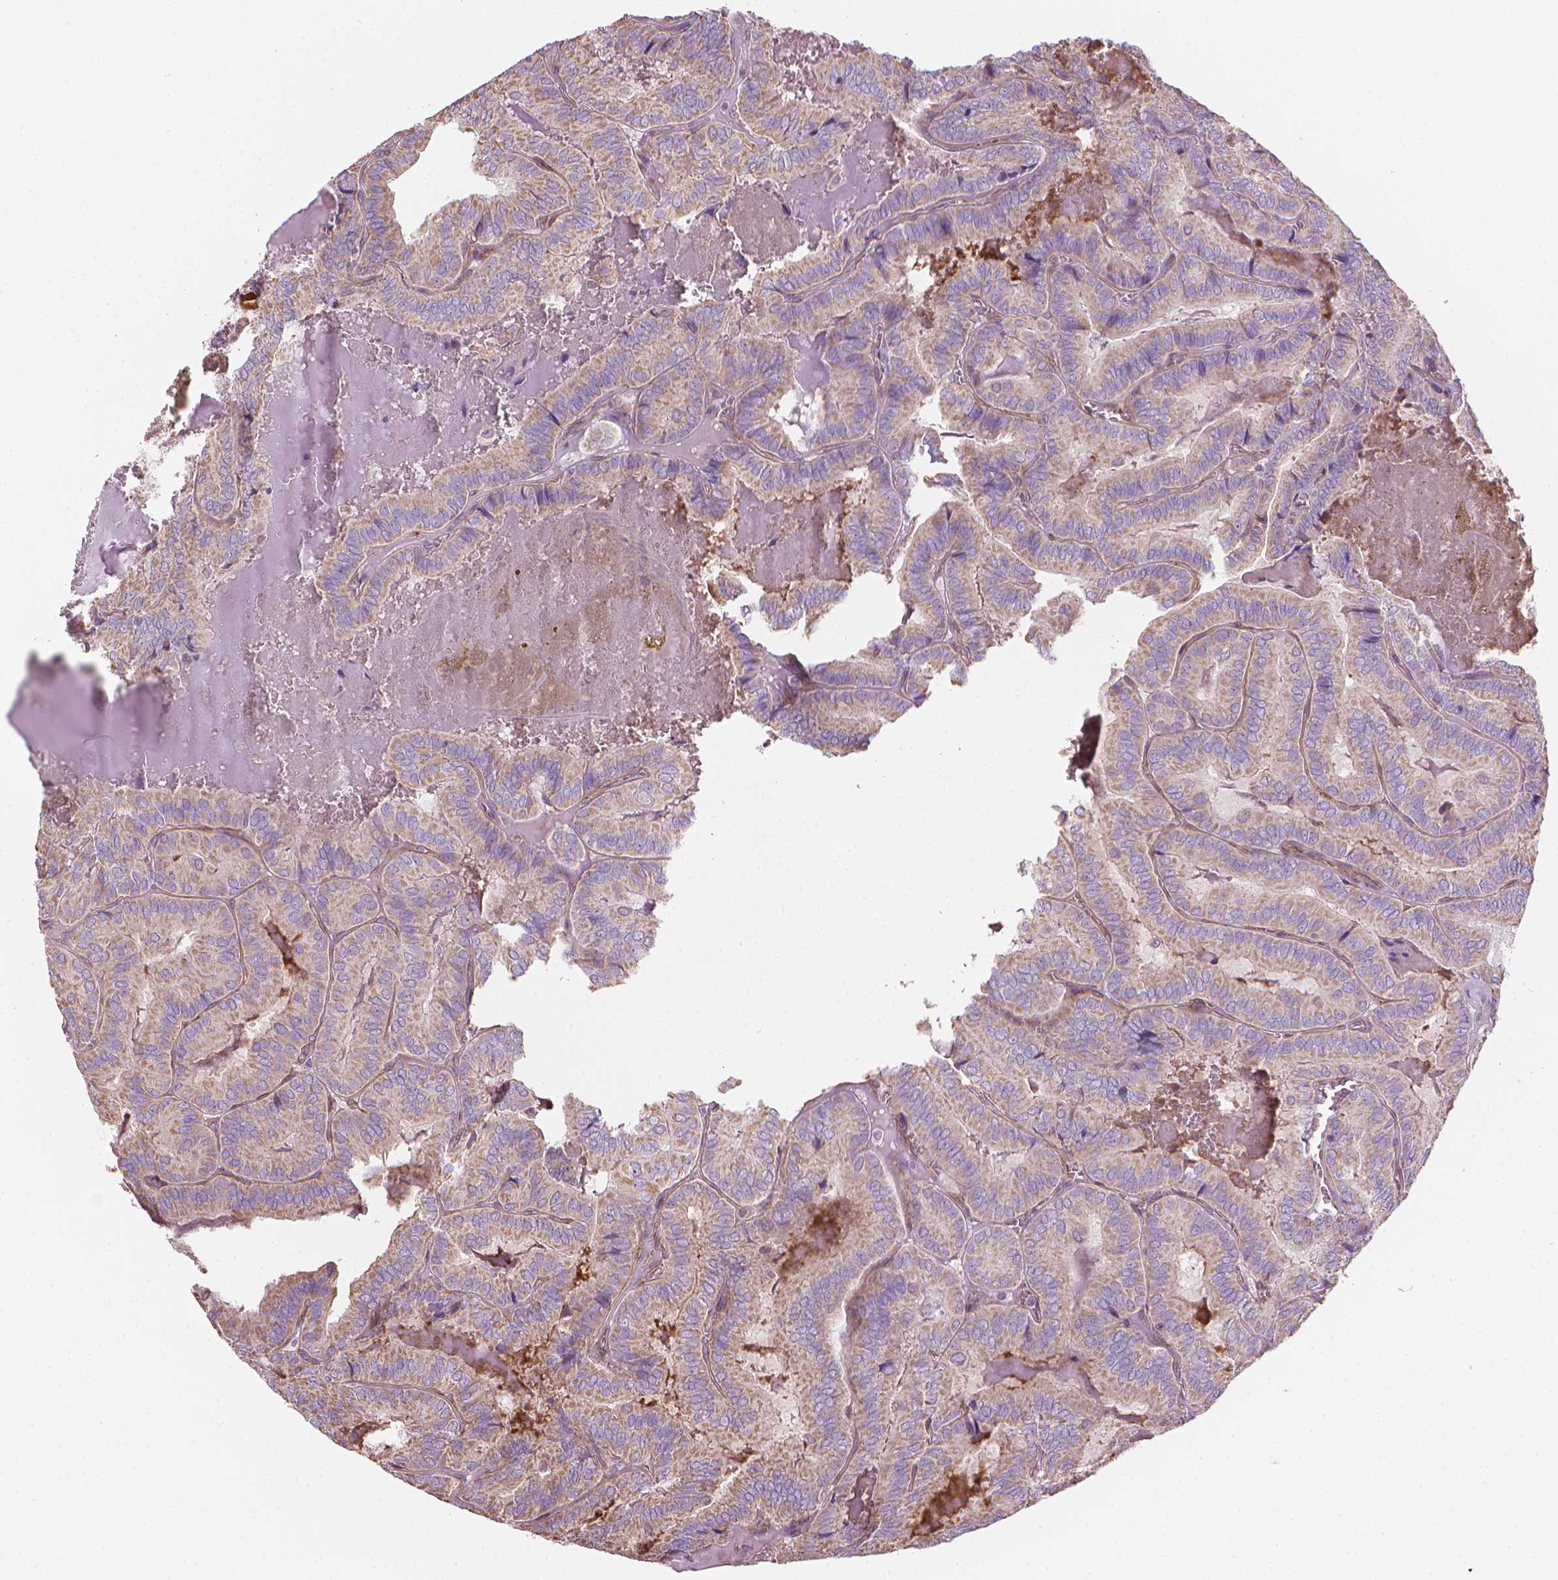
{"staining": {"intensity": "weak", "quantity": ">75%", "location": "cytoplasmic/membranous"}, "tissue": "thyroid cancer", "cell_type": "Tumor cells", "image_type": "cancer", "snomed": [{"axis": "morphology", "description": "Papillary adenocarcinoma, NOS"}, {"axis": "topography", "description": "Thyroid gland"}], "caption": "Immunohistochemical staining of human thyroid cancer (papillary adenocarcinoma) reveals low levels of weak cytoplasmic/membranous expression in about >75% of tumor cells.", "gene": "TTC29", "patient": {"sex": "female", "age": 75}}